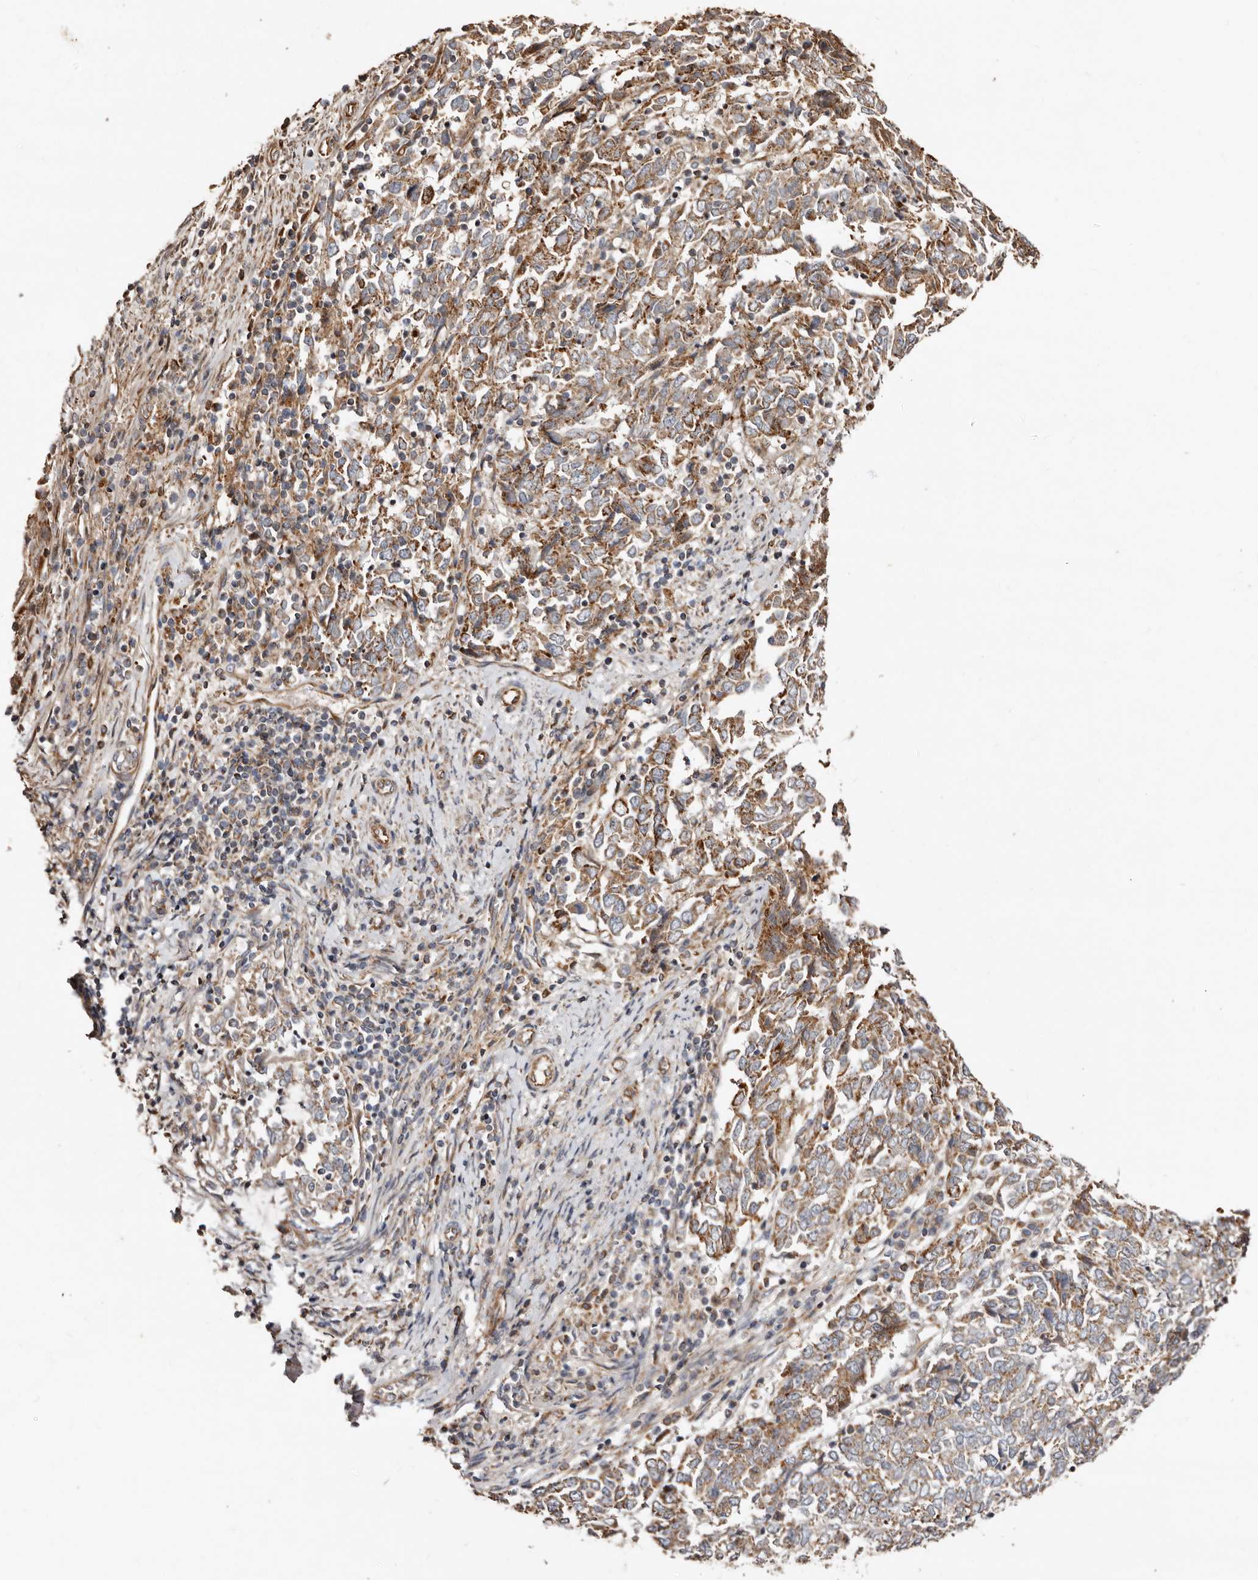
{"staining": {"intensity": "moderate", "quantity": ">75%", "location": "cytoplasmic/membranous"}, "tissue": "endometrial cancer", "cell_type": "Tumor cells", "image_type": "cancer", "snomed": [{"axis": "morphology", "description": "Adenocarcinoma, NOS"}, {"axis": "topography", "description": "Endometrium"}], "caption": "The photomicrograph exhibits immunohistochemical staining of endometrial cancer. There is moderate cytoplasmic/membranous expression is appreciated in approximately >75% of tumor cells.", "gene": "MACC1", "patient": {"sex": "female", "age": 80}}